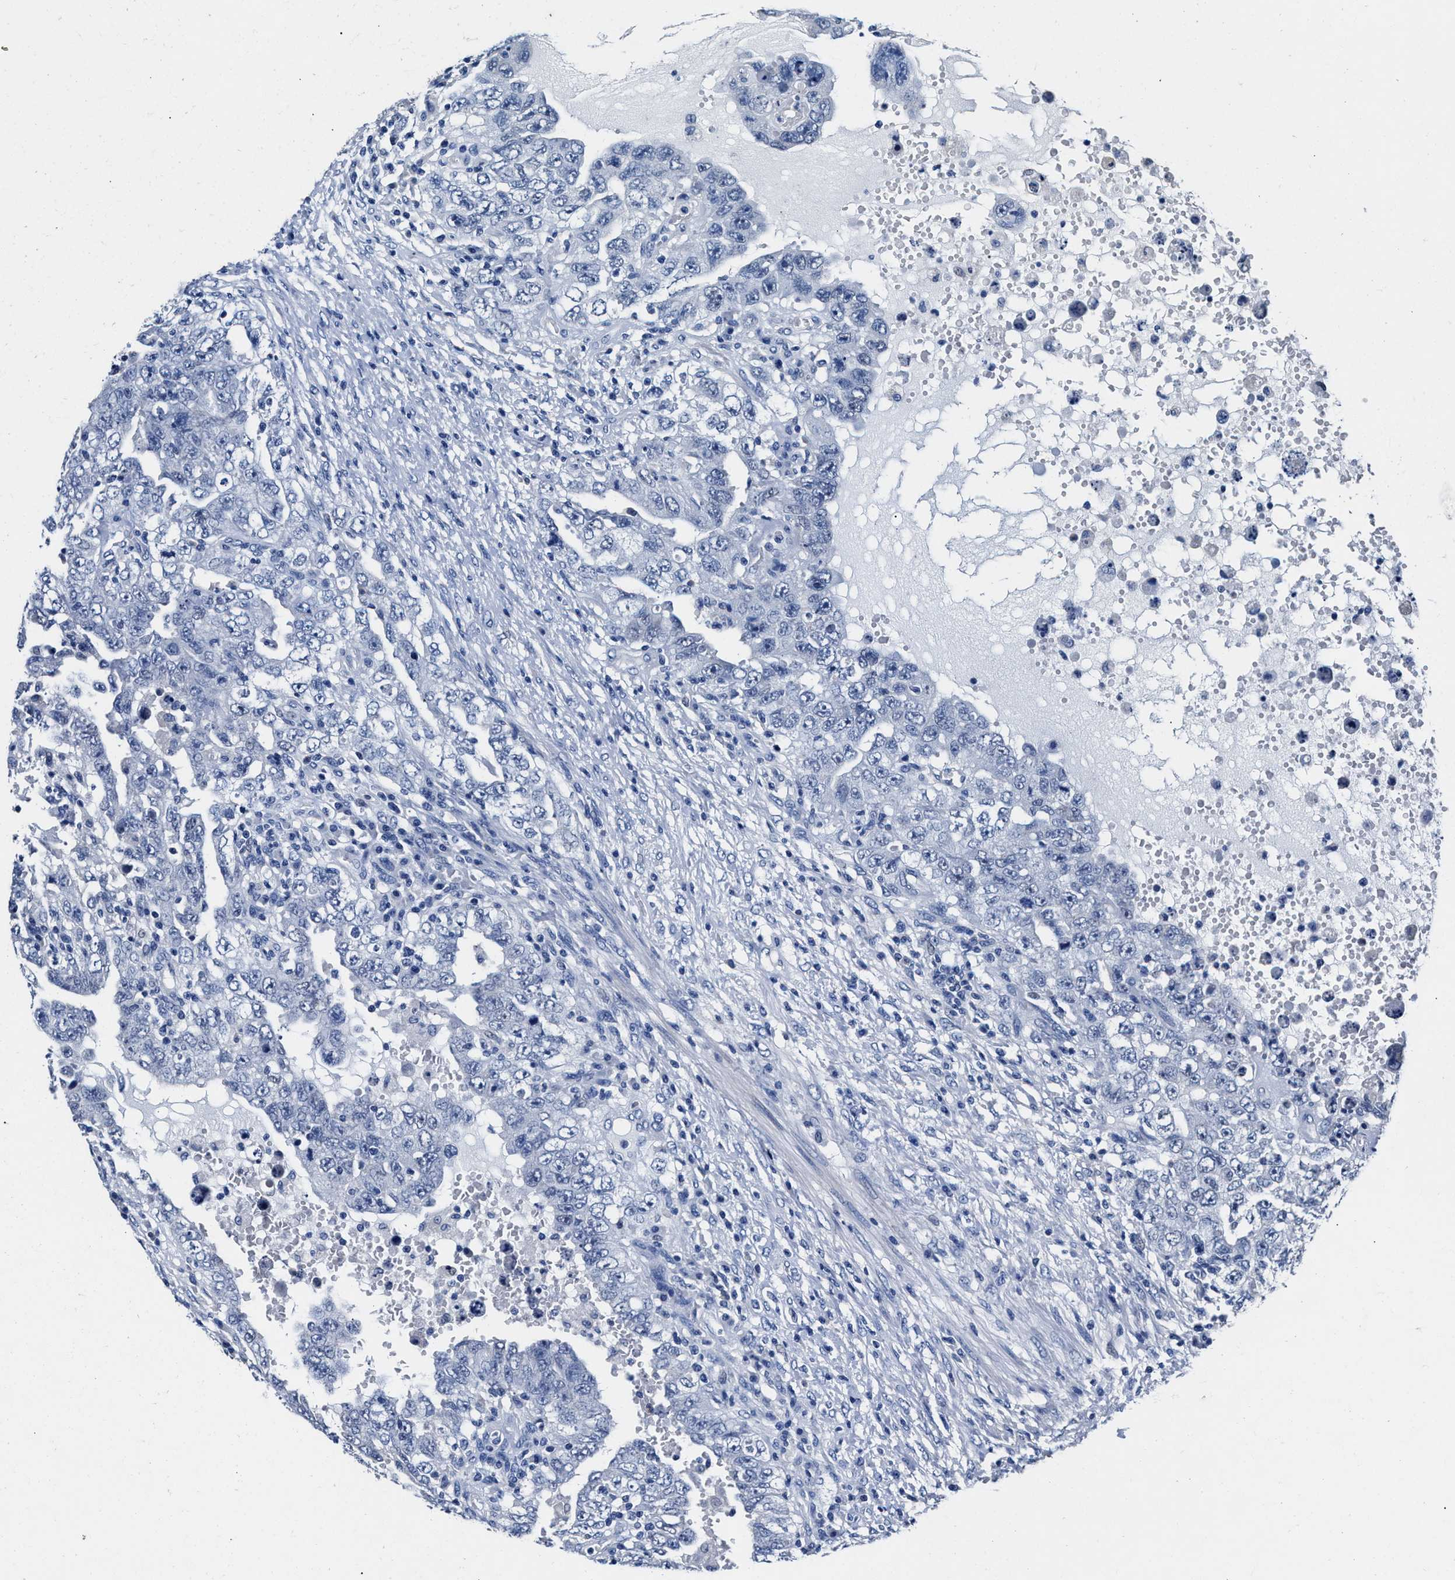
{"staining": {"intensity": "negative", "quantity": "none", "location": "none"}, "tissue": "testis cancer", "cell_type": "Tumor cells", "image_type": "cancer", "snomed": [{"axis": "morphology", "description": "Carcinoma, Embryonal, NOS"}, {"axis": "topography", "description": "Testis"}], "caption": "IHC of human testis embryonal carcinoma reveals no expression in tumor cells. (DAB (3,3'-diaminobenzidine) IHC visualized using brightfield microscopy, high magnification).", "gene": "GSTM1", "patient": {"sex": "male", "age": 26}}